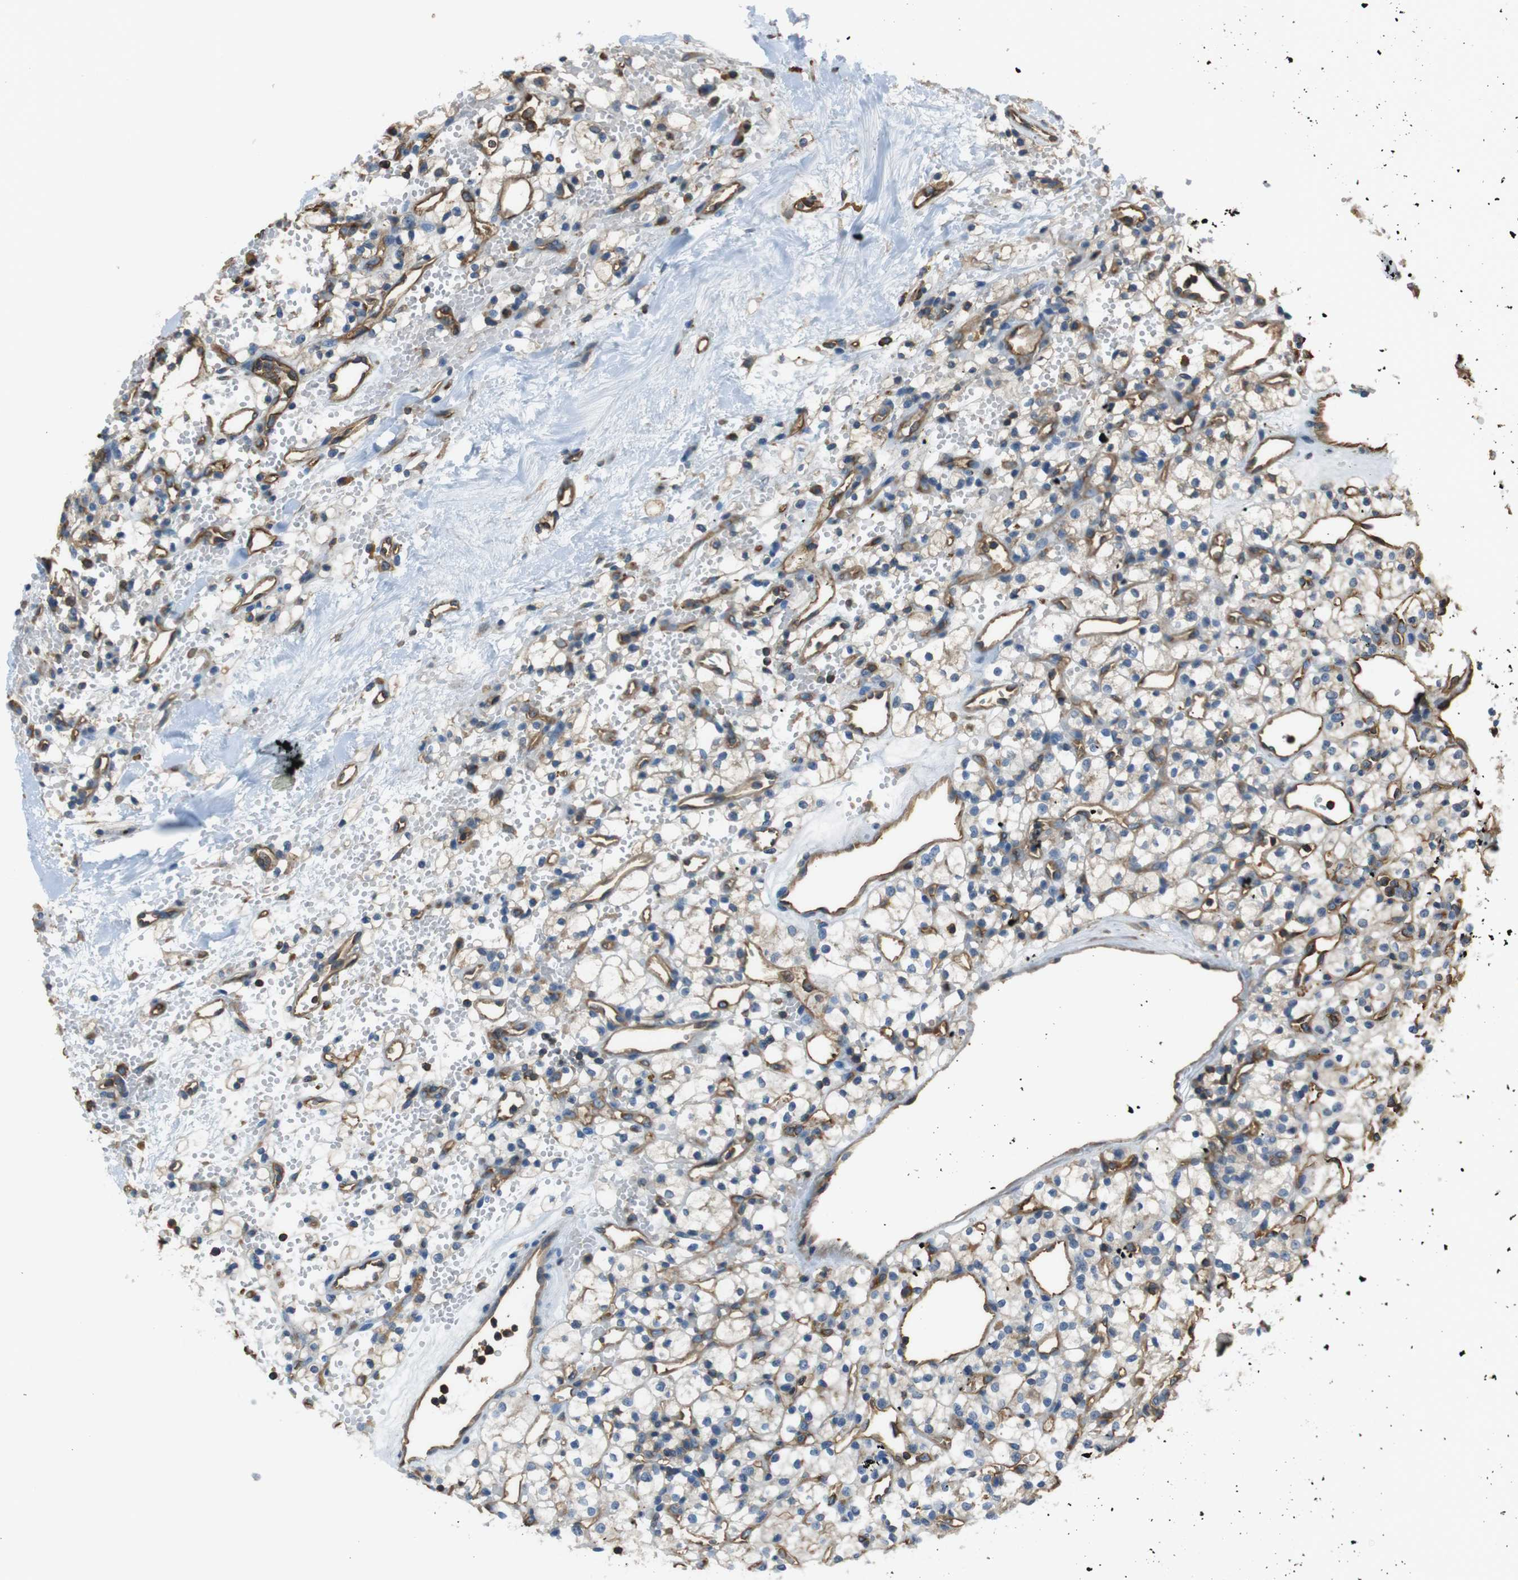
{"staining": {"intensity": "weak", "quantity": "25%-75%", "location": "cytoplasmic/membranous"}, "tissue": "renal cancer", "cell_type": "Tumor cells", "image_type": "cancer", "snomed": [{"axis": "morphology", "description": "Adenocarcinoma, NOS"}, {"axis": "topography", "description": "Kidney"}], "caption": "Renal cancer (adenocarcinoma) was stained to show a protein in brown. There is low levels of weak cytoplasmic/membranous staining in about 25%-75% of tumor cells.", "gene": "FCAR", "patient": {"sex": "female", "age": 60}}